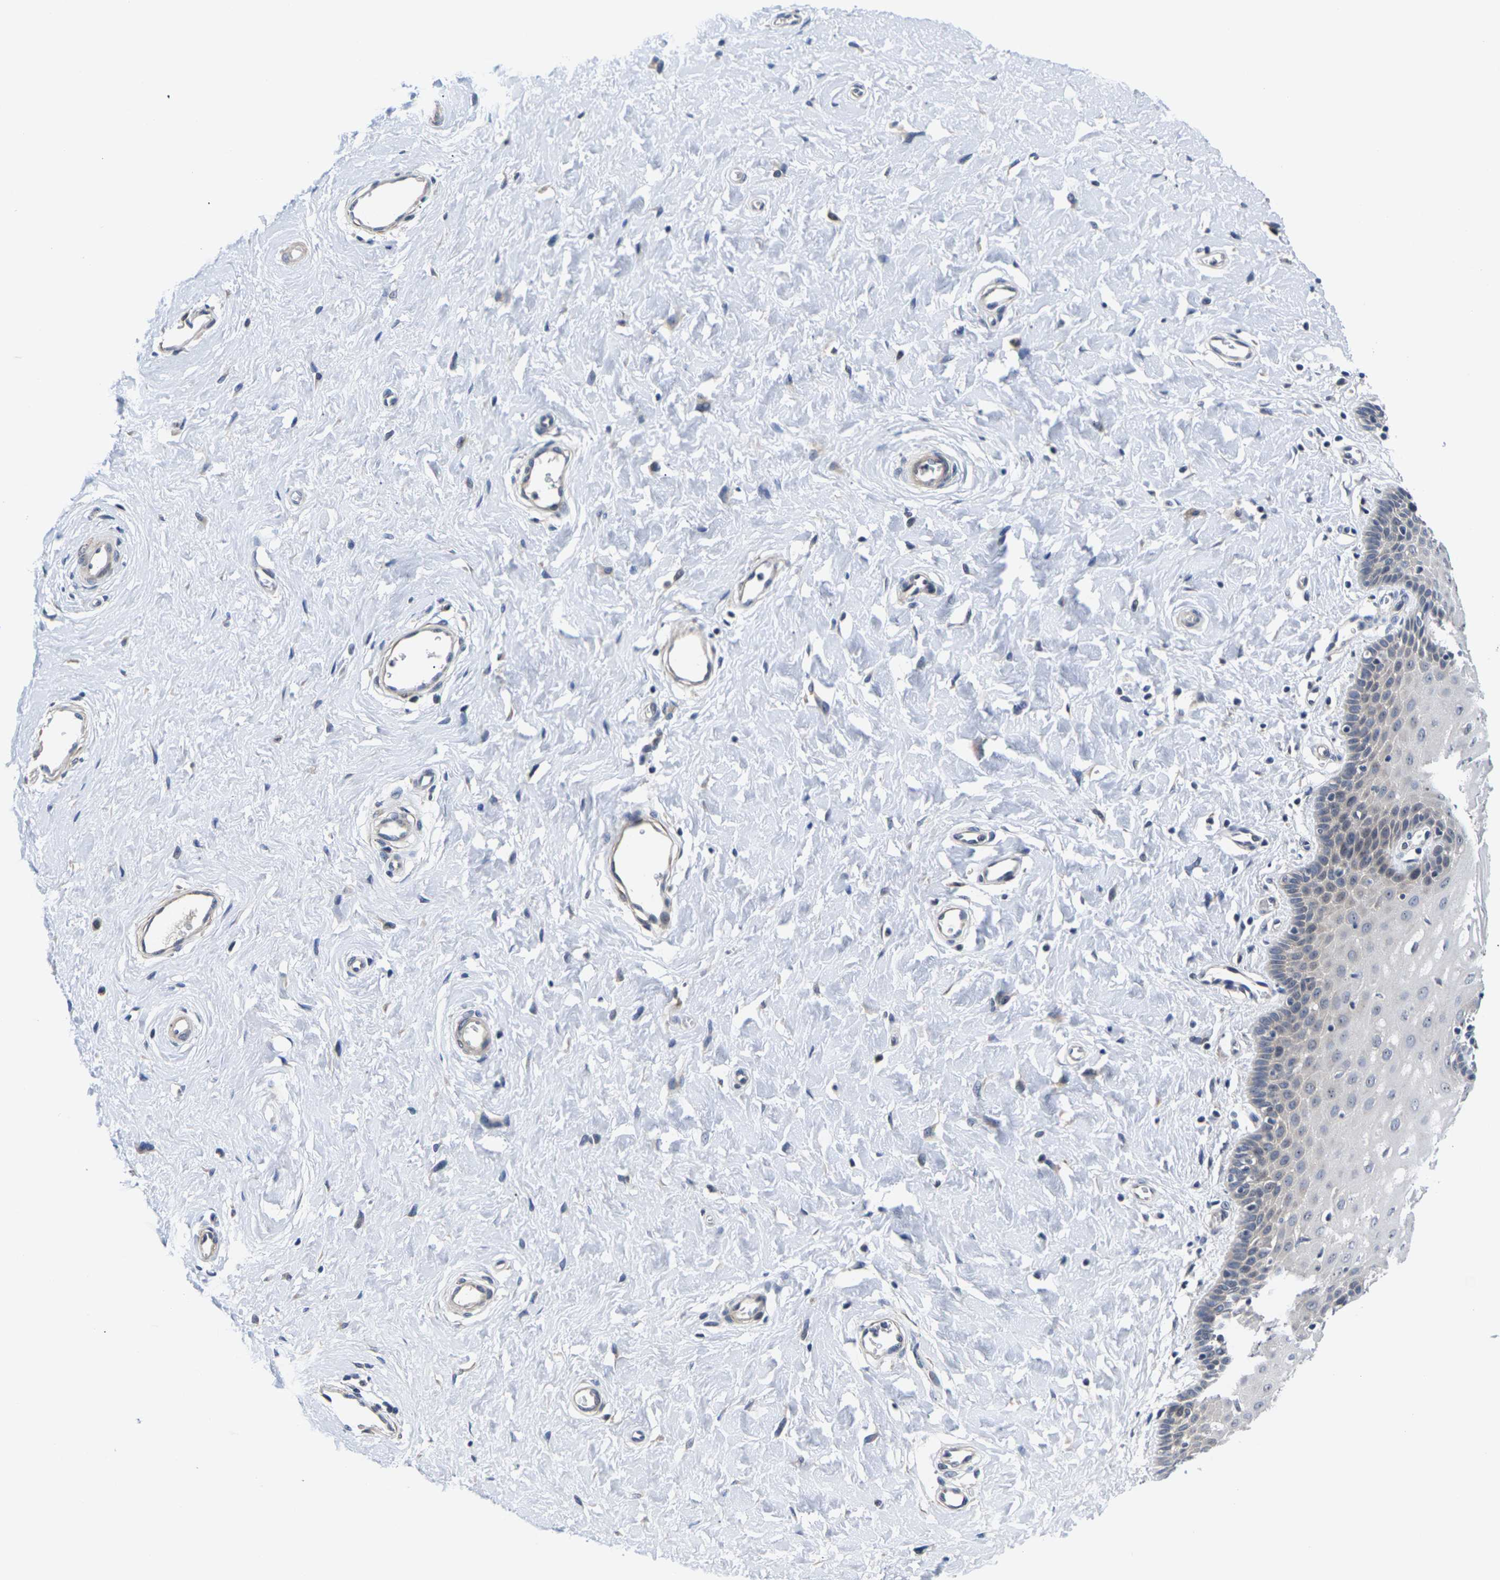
{"staining": {"intensity": "negative", "quantity": "none", "location": "none"}, "tissue": "cervix", "cell_type": "Glandular cells", "image_type": "normal", "snomed": [{"axis": "morphology", "description": "Normal tissue, NOS"}, {"axis": "topography", "description": "Cervix"}], "caption": "Immunohistochemistry photomicrograph of normal cervix: human cervix stained with DAB reveals no significant protein staining in glandular cells.", "gene": "ST6GAL2", "patient": {"sex": "female", "age": 55}}